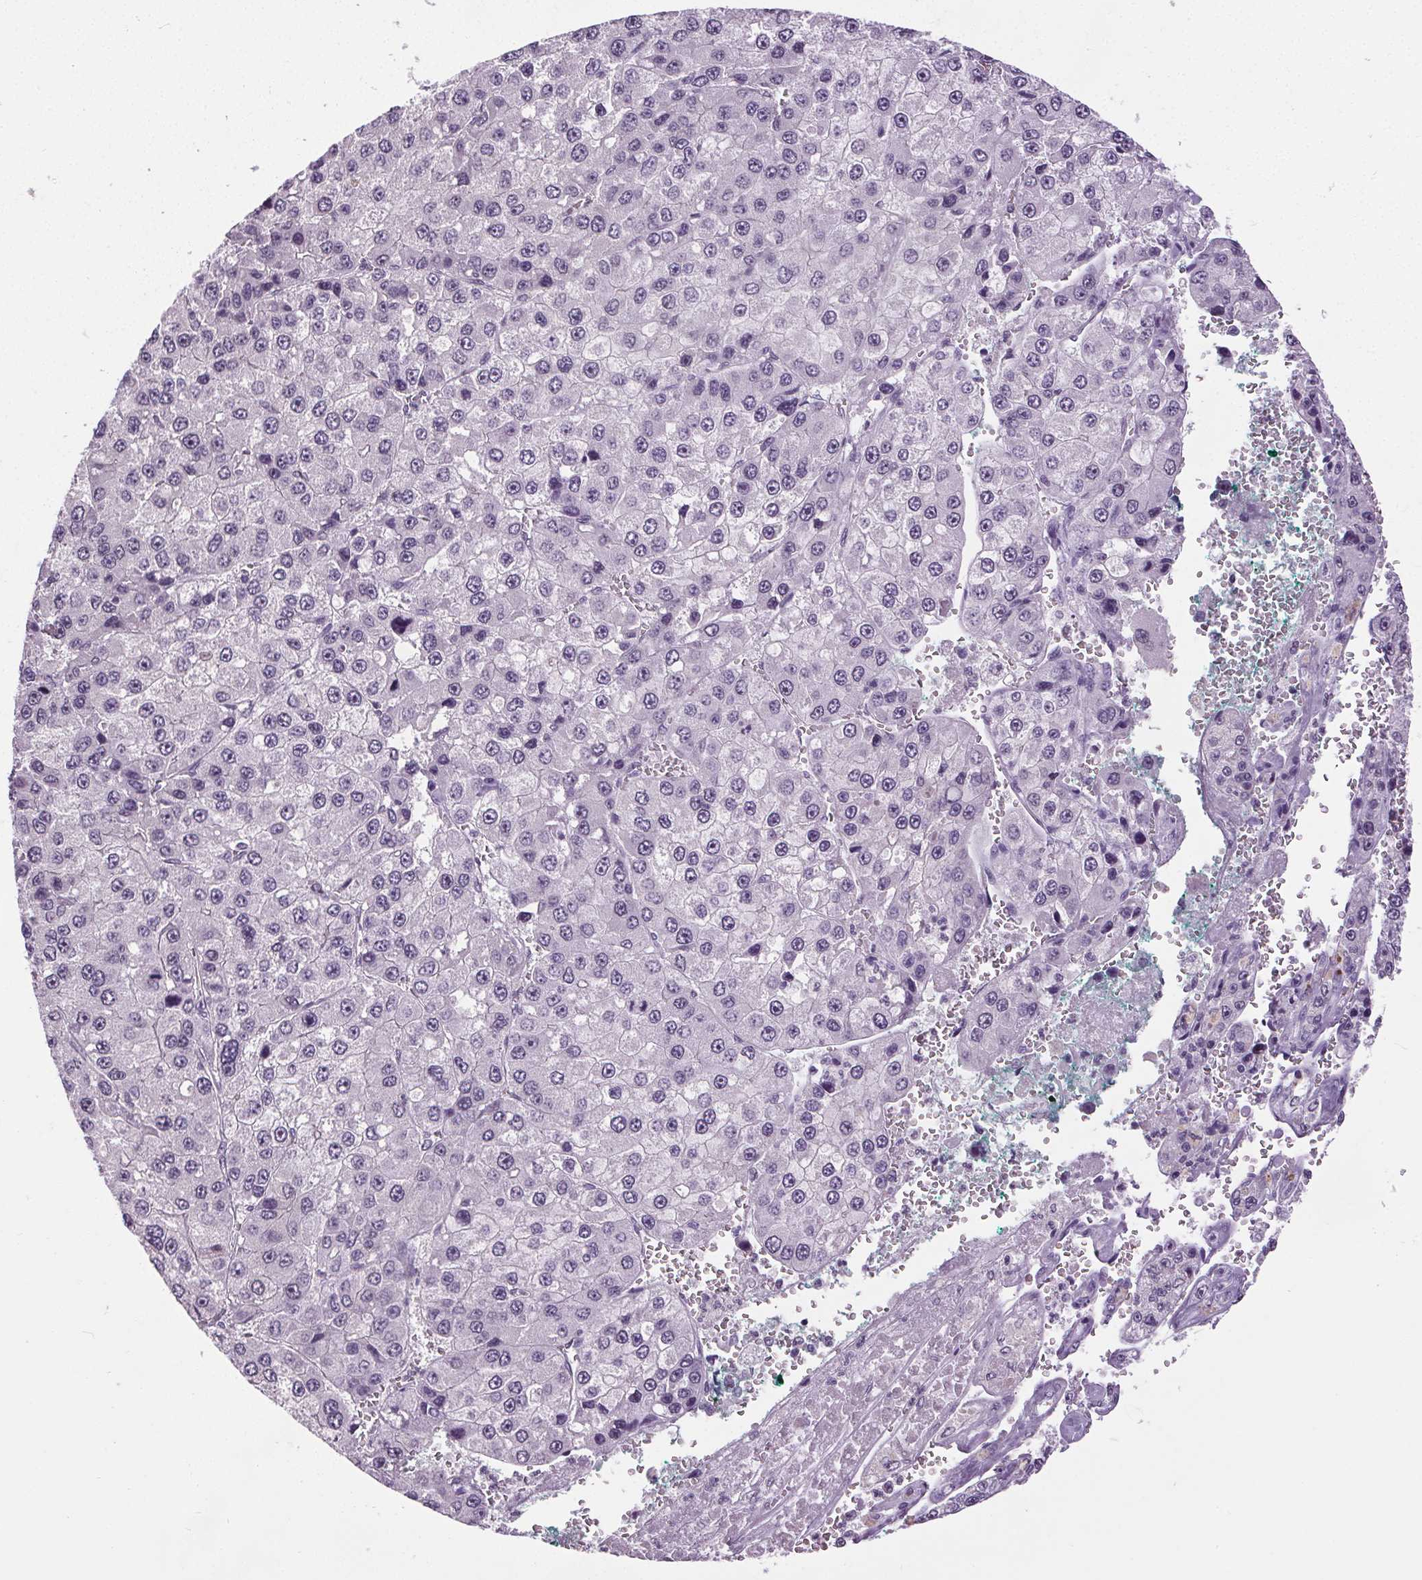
{"staining": {"intensity": "negative", "quantity": "none", "location": "none"}, "tissue": "liver cancer", "cell_type": "Tumor cells", "image_type": "cancer", "snomed": [{"axis": "morphology", "description": "Carcinoma, Hepatocellular, NOS"}, {"axis": "topography", "description": "Liver"}], "caption": "Immunohistochemistry of human liver cancer demonstrates no staining in tumor cells.", "gene": "SLC2A9", "patient": {"sex": "female", "age": 73}}